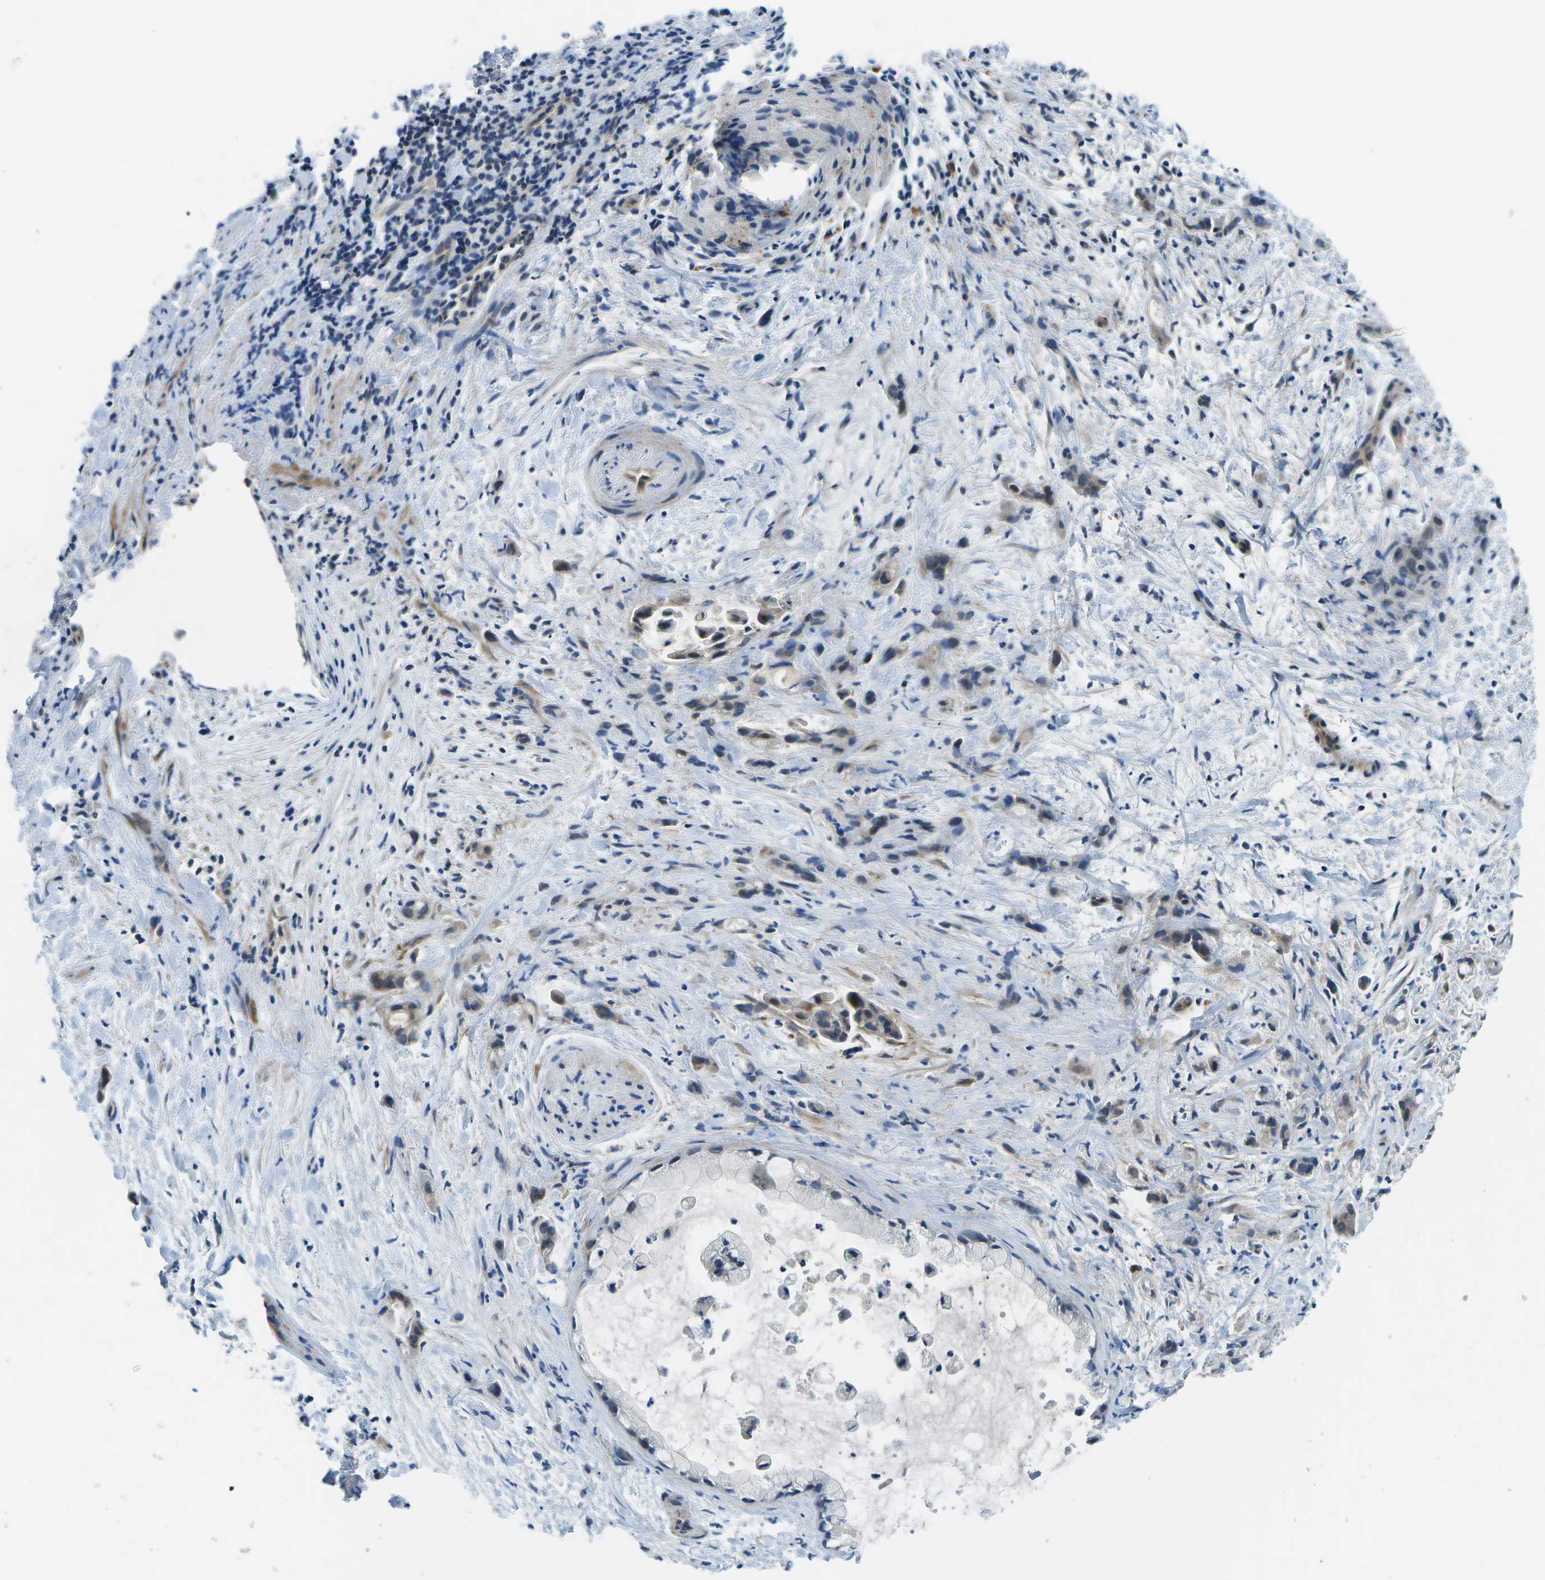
{"staining": {"intensity": "negative", "quantity": "none", "location": "none"}, "tissue": "liver cancer", "cell_type": "Tumor cells", "image_type": "cancer", "snomed": [{"axis": "morphology", "description": "Cholangiocarcinoma"}, {"axis": "topography", "description": "Liver"}], "caption": "DAB (3,3'-diaminobenzidine) immunohistochemical staining of liver cancer (cholangiocarcinoma) shows no significant positivity in tumor cells.", "gene": "ENPP5", "patient": {"sex": "female", "age": 72}}